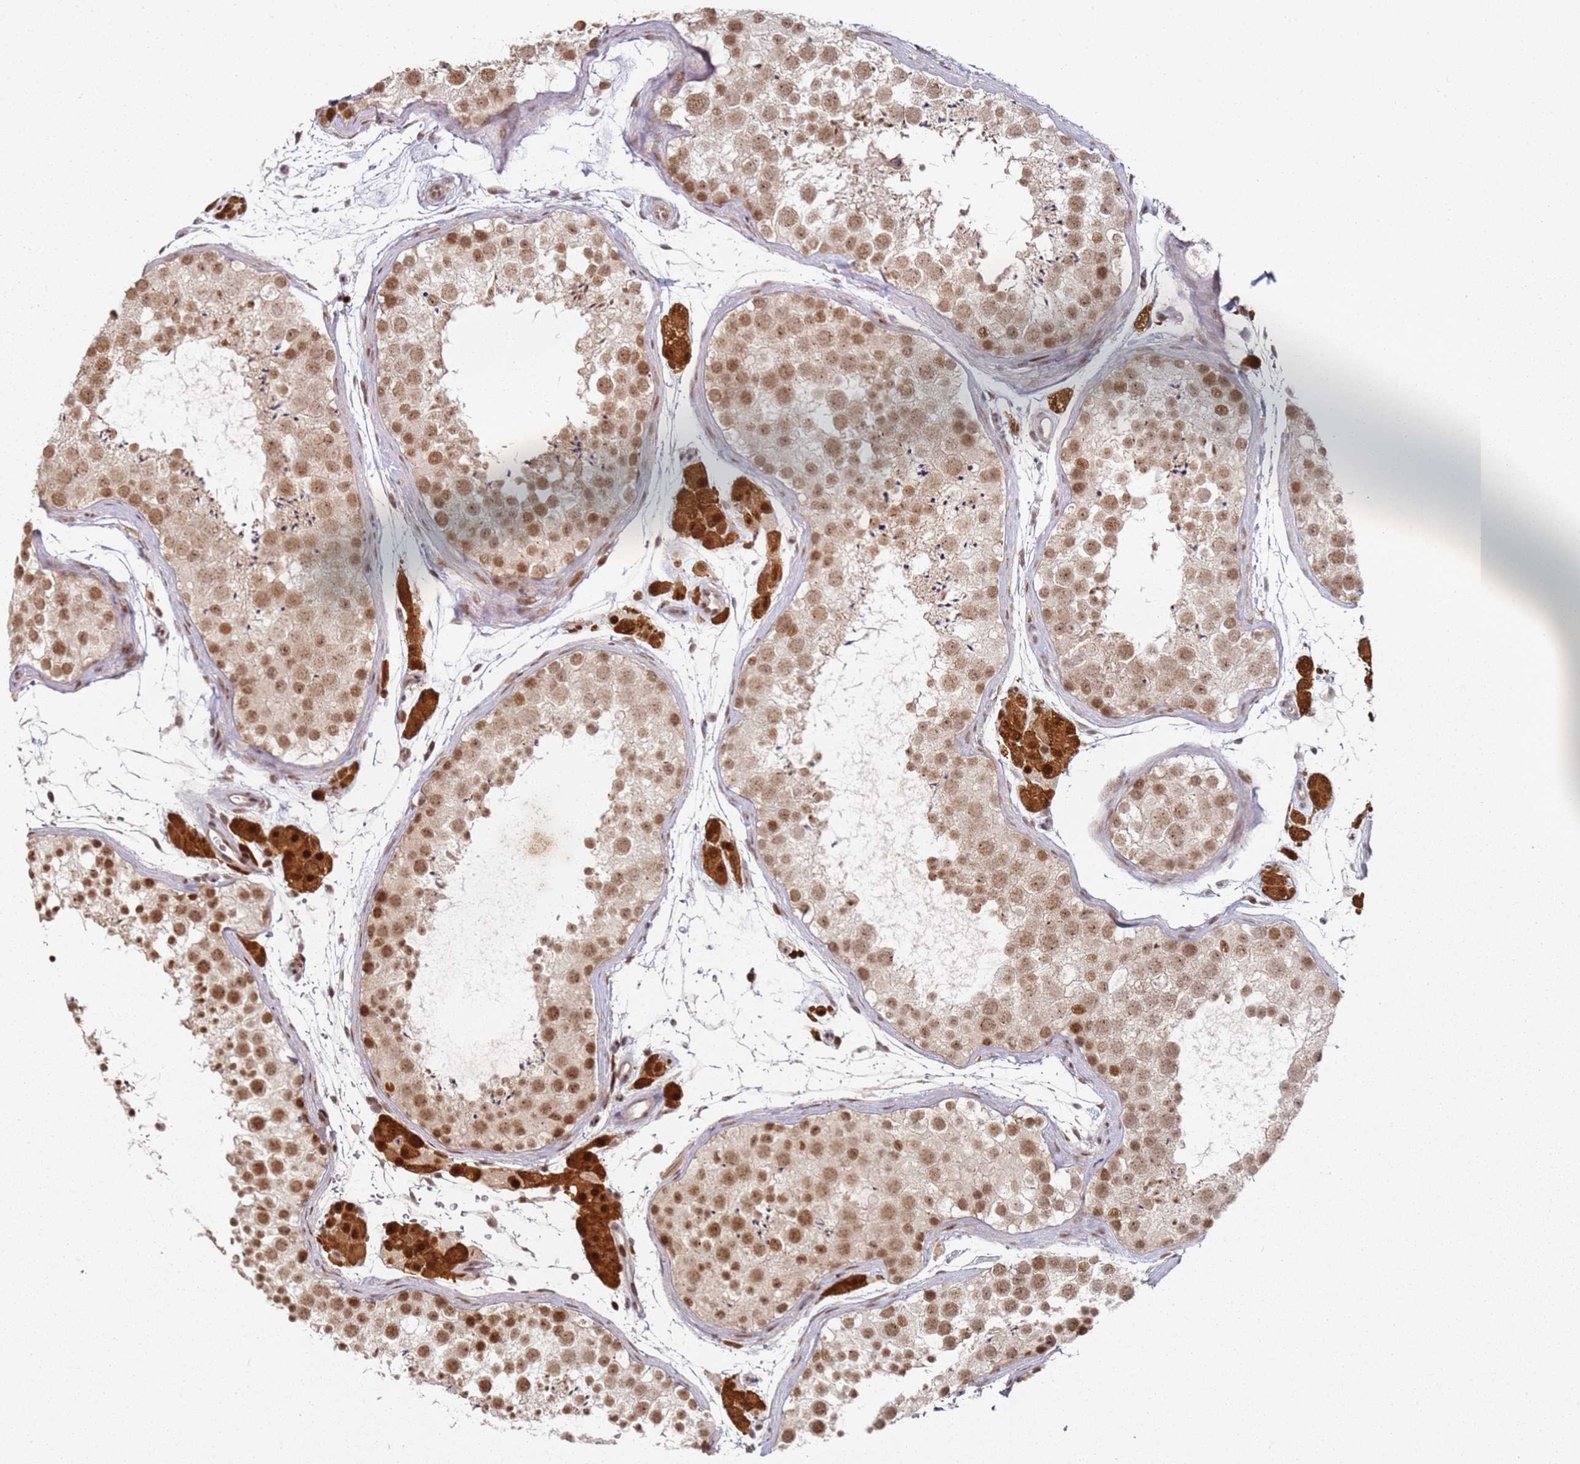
{"staining": {"intensity": "moderate", "quantity": ">75%", "location": "nuclear"}, "tissue": "testis", "cell_type": "Cells in seminiferous ducts", "image_type": "normal", "snomed": [{"axis": "morphology", "description": "Normal tissue, NOS"}, {"axis": "topography", "description": "Testis"}], "caption": "Testis stained with IHC exhibits moderate nuclear positivity in about >75% of cells in seminiferous ducts.", "gene": "ATF6B", "patient": {"sex": "male", "age": 41}}